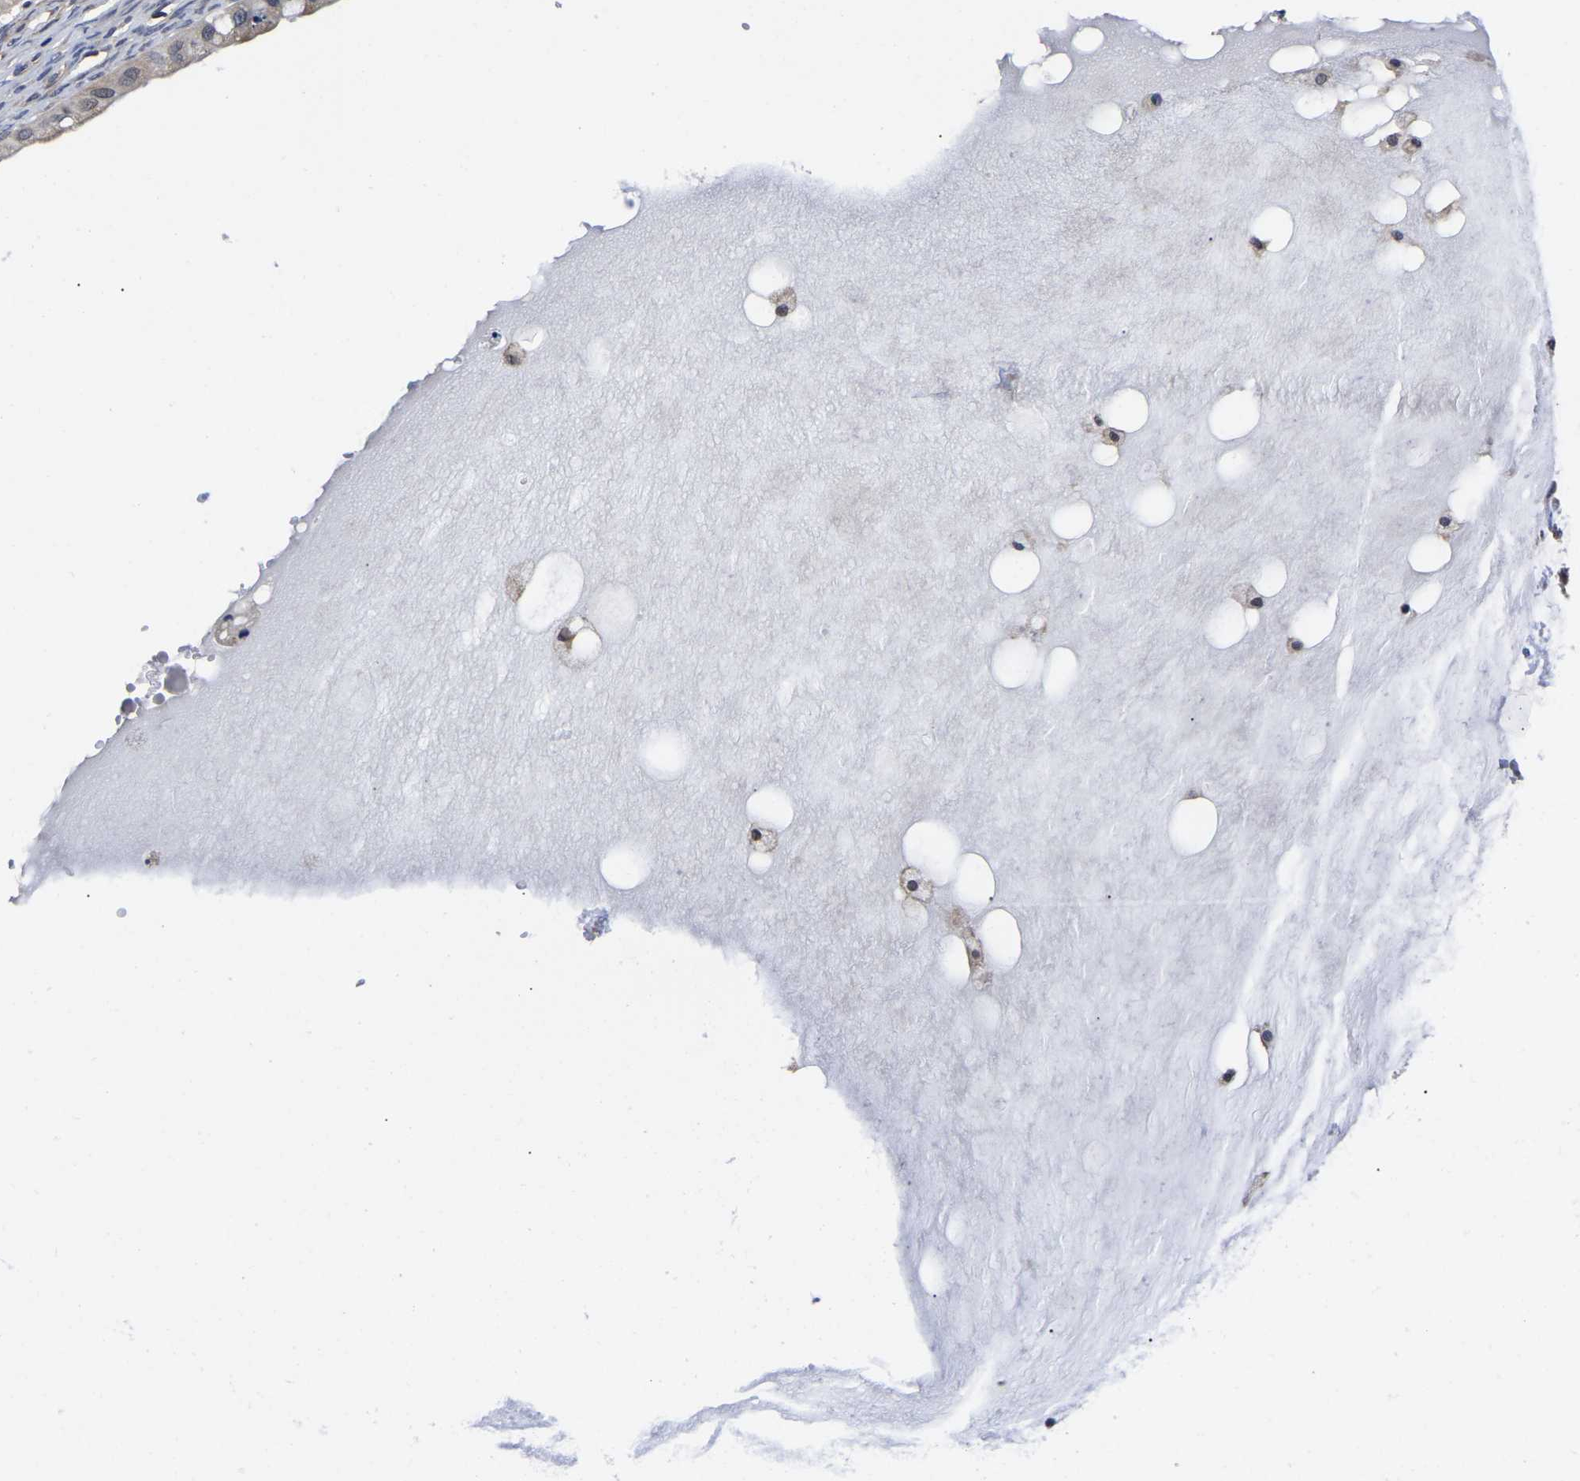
{"staining": {"intensity": "weak", "quantity": "<25%", "location": "cytoplasmic/membranous"}, "tissue": "ovarian cancer", "cell_type": "Tumor cells", "image_type": "cancer", "snomed": [{"axis": "morphology", "description": "Cystadenocarcinoma, mucinous, NOS"}, {"axis": "topography", "description": "Ovary"}], "caption": "The histopathology image shows no staining of tumor cells in ovarian cancer (mucinous cystadenocarcinoma).", "gene": "MCOLN2", "patient": {"sex": "female", "age": 57}}